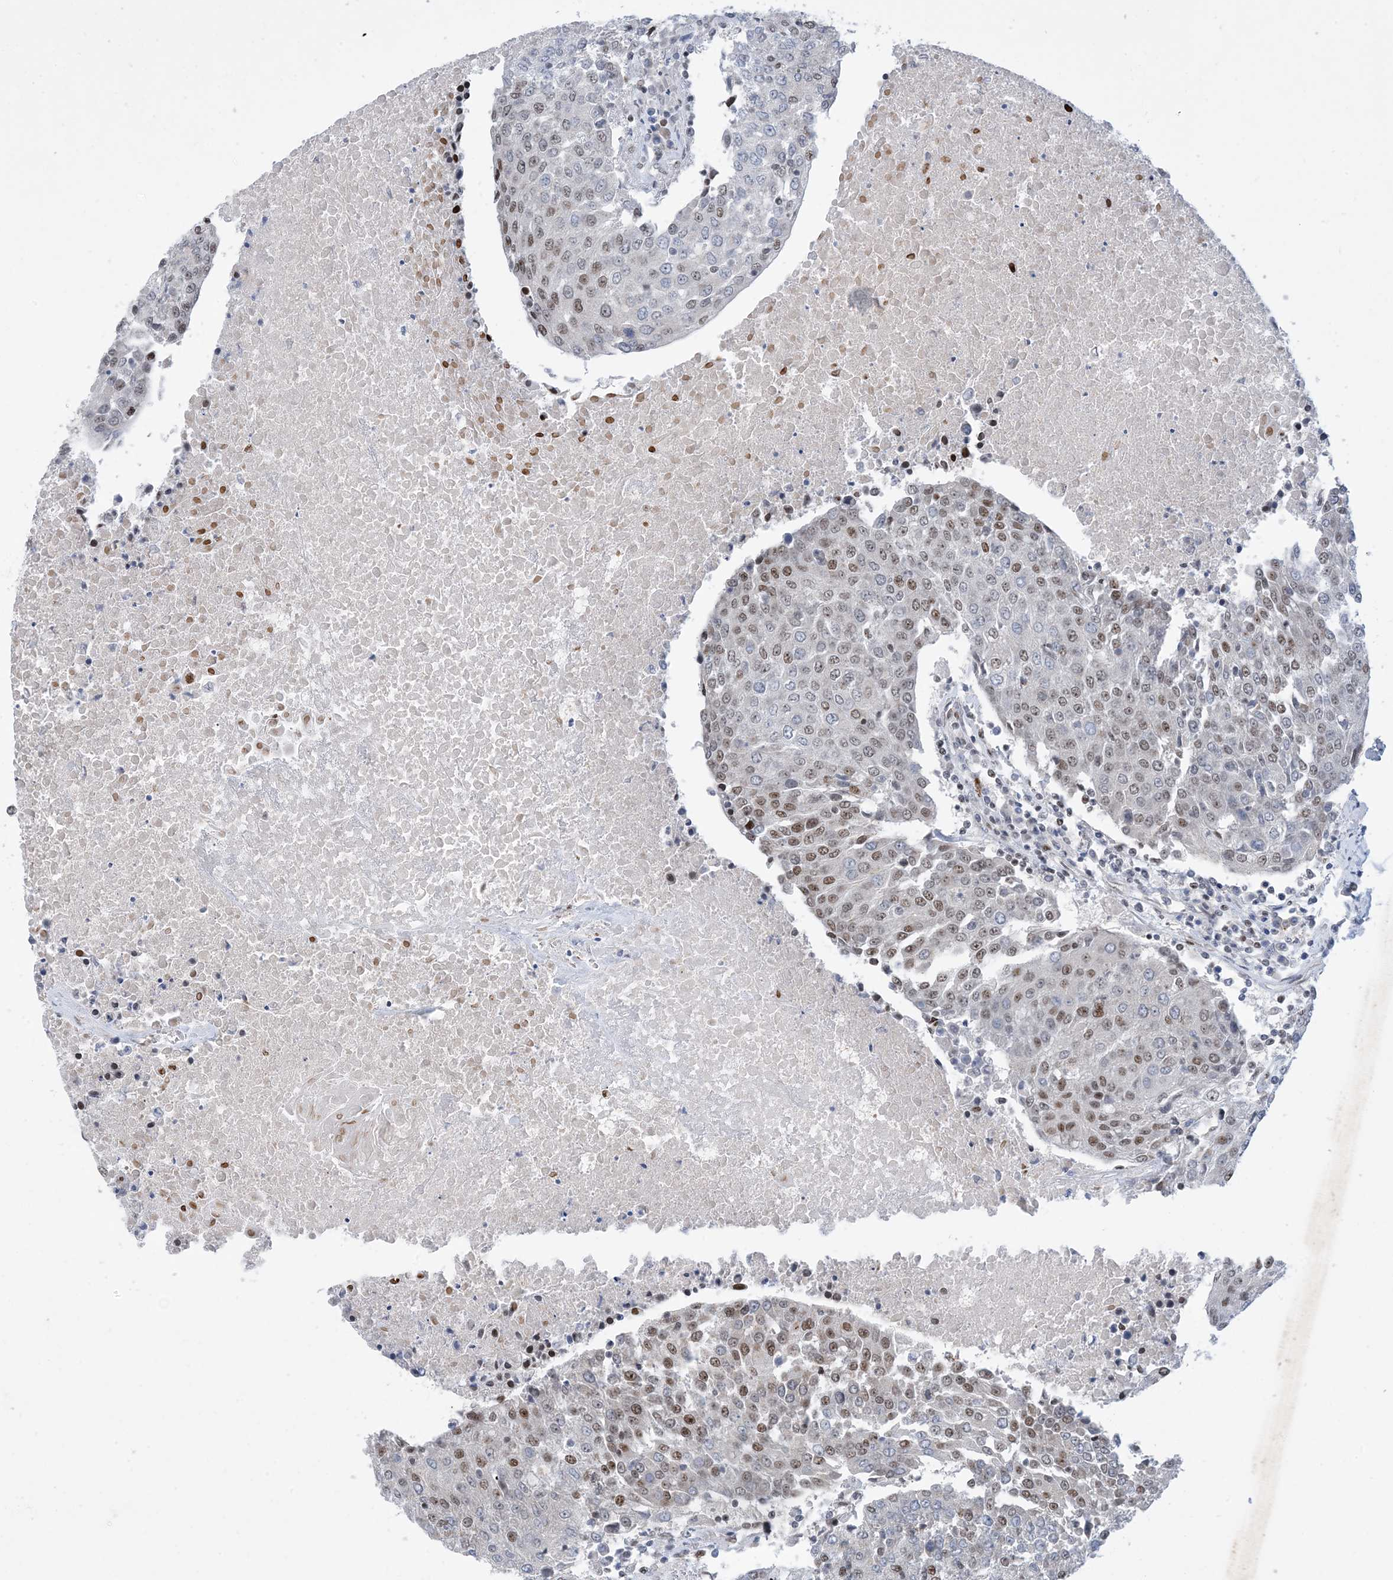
{"staining": {"intensity": "moderate", "quantity": "25%-75%", "location": "nuclear"}, "tissue": "urothelial cancer", "cell_type": "Tumor cells", "image_type": "cancer", "snomed": [{"axis": "morphology", "description": "Urothelial carcinoma, High grade"}, {"axis": "topography", "description": "Urinary bladder"}], "caption": "There is medium levels of moderate nuclear expression in tumor cells of urothelial cancer, as demonstrated by immunohistochemical staining (brown color).", "gene": "TSPYL1", "patient": {"sex": "female", "age": 85}}